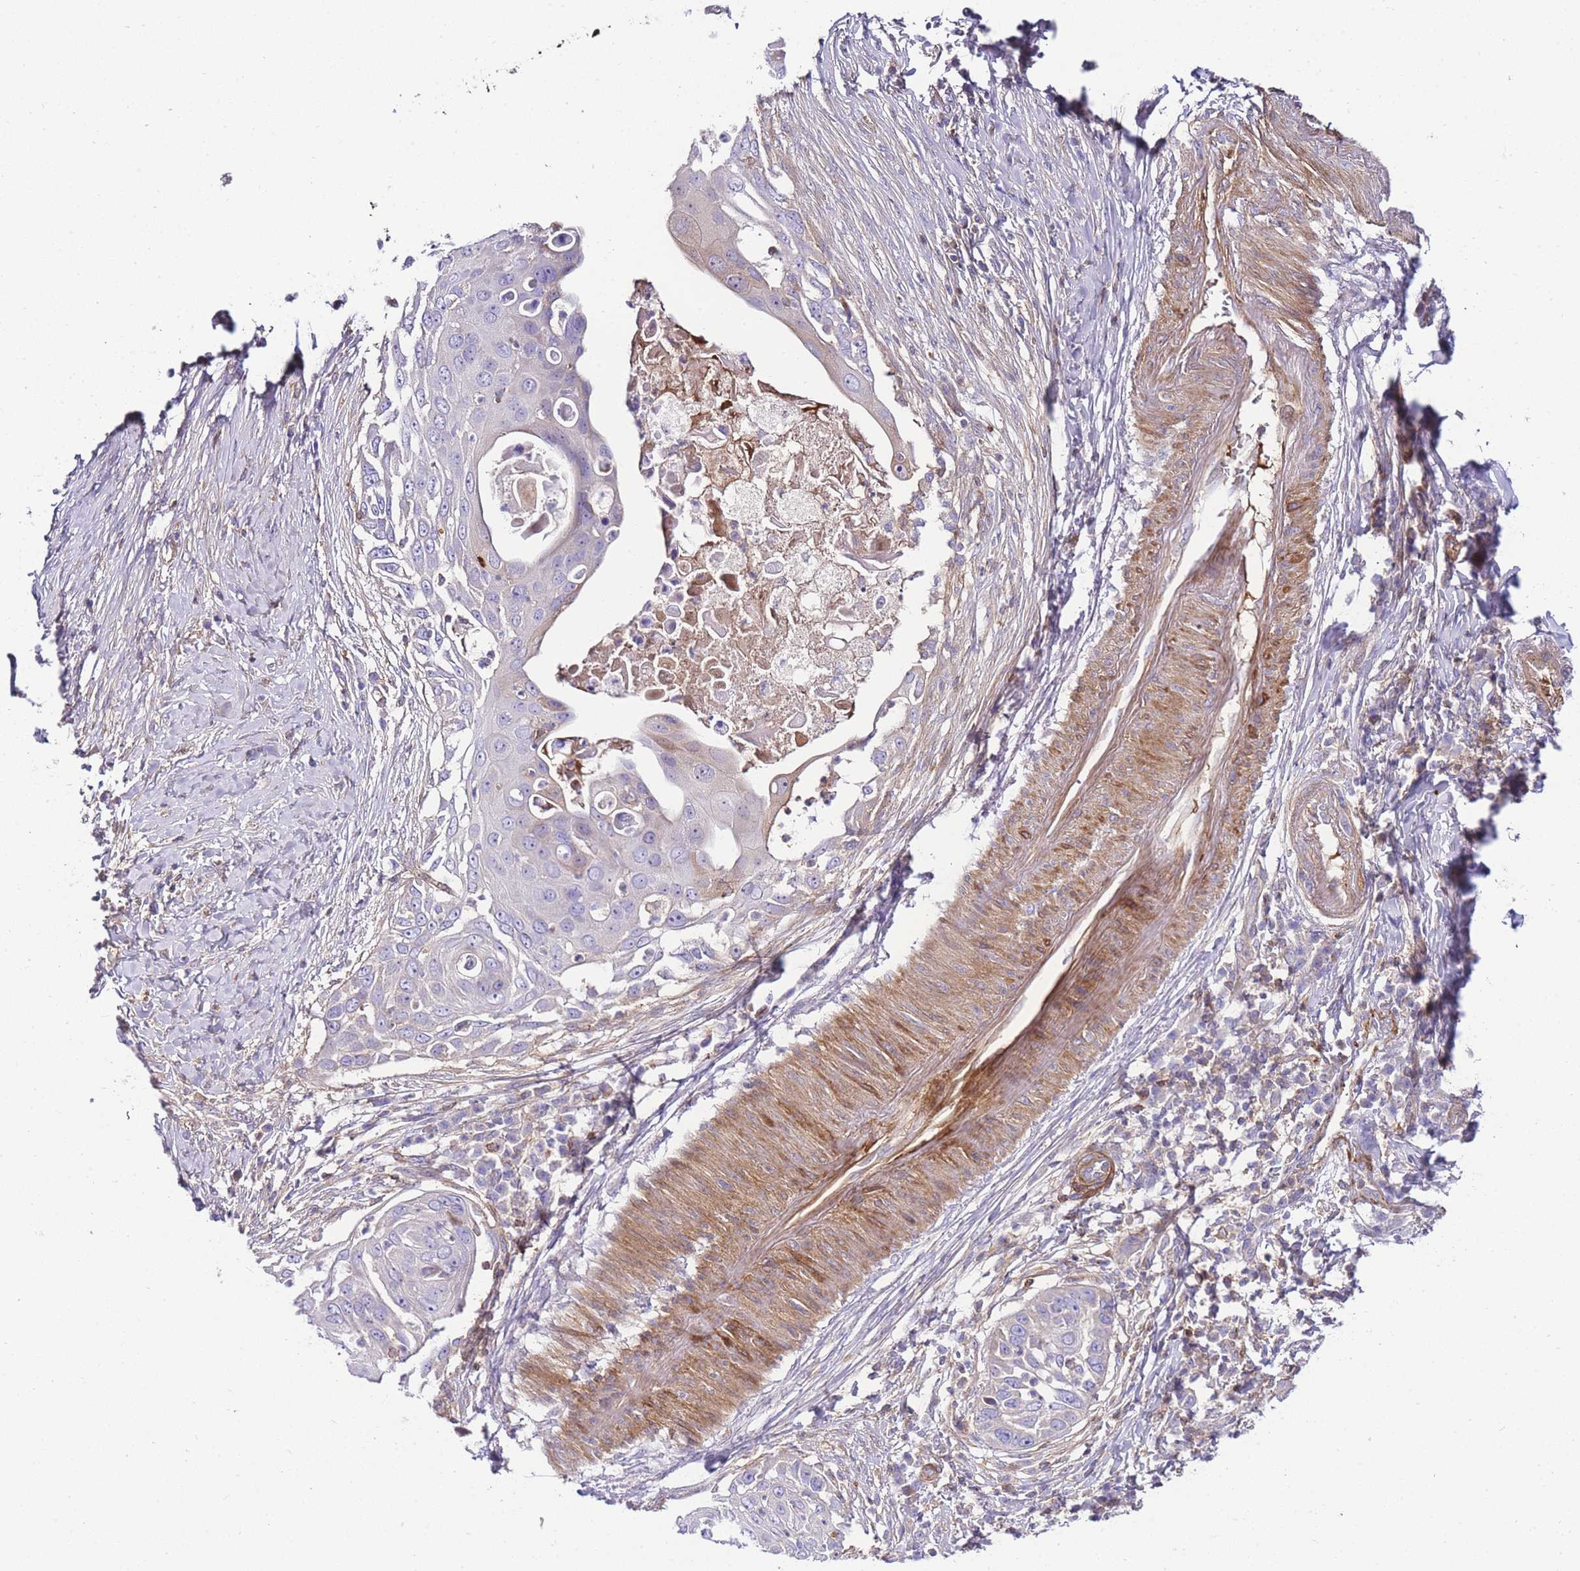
{"staining": {"intensity": "weak", "quantity": "<25%", "location": "cytoplasmic/membranous"}, "tissue": "skin cancer", "cell_type": "Tumor cells", "image_type": "cancer", "snomed": [{"axis": "morphology", "description": "Squamous cell carcinoma, NOS"}, {"axis": "topography", "description": "Skin"}], "caption": "Histopathology image shows no protein positivity in tumor cells of skin cancer tissue. (Brightfield microscopy of DAB immunohistochemistry (IHC) at high magnification).", "gene": "FBN3", "patient": {"sex": "female", "age": 44}}